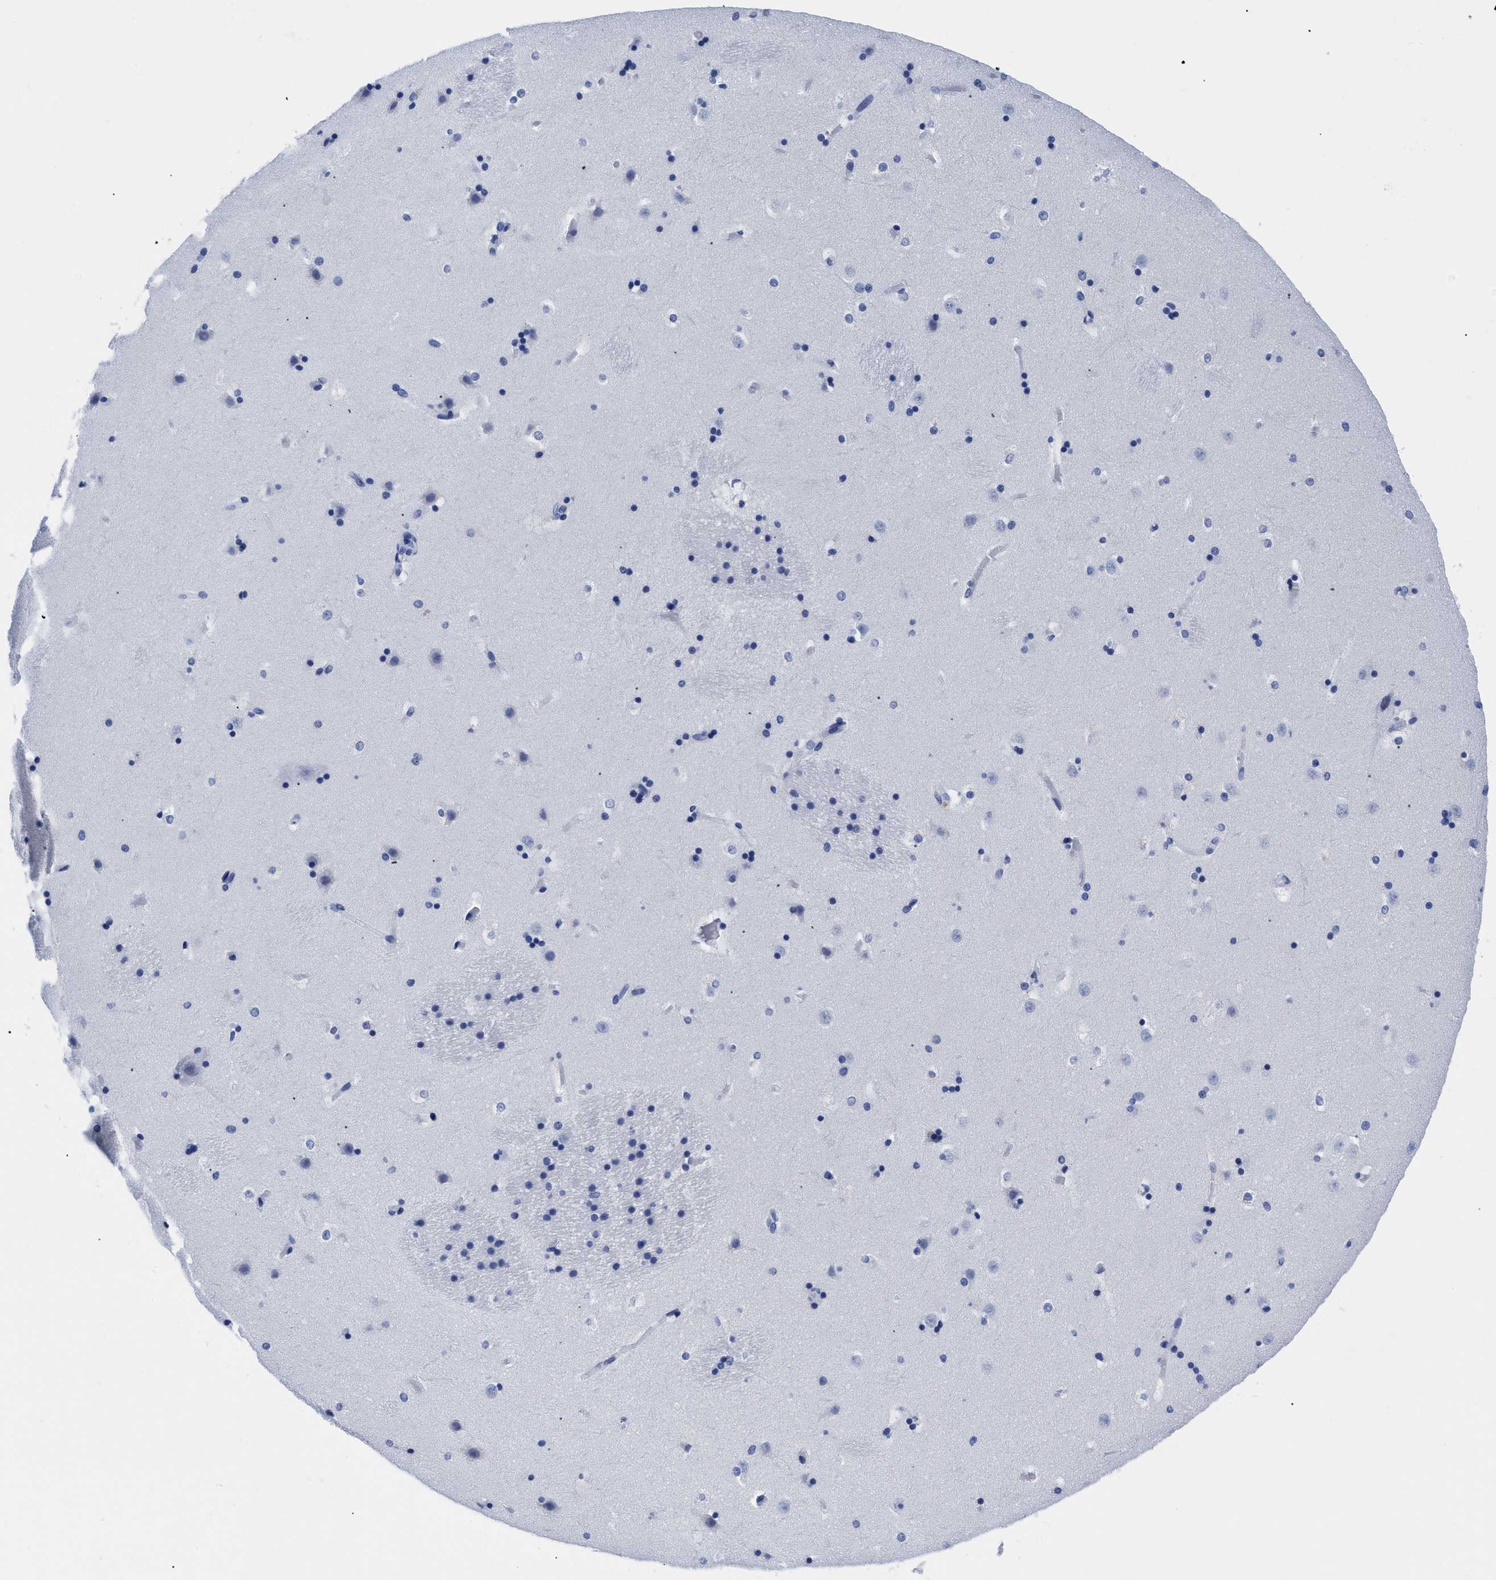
{"staining": {"intensity": "negative", "quantity": "none", "location": "none"}, "tissue": "caudate", "cell_type": "Glial cells", "image_type": "normal", "snomed": [{"axis": "morphology", "description": "Normal tissue, NOS"}, {"axis": "topography", "description": "Lateral ventricle wall"}], "caption": "The photomicrograph displays no significant staining in glial cells of caudate. (DAB IHC, high magnification).", "gene": "TREML1", "patient": {"sex": "male", "age": 45}}